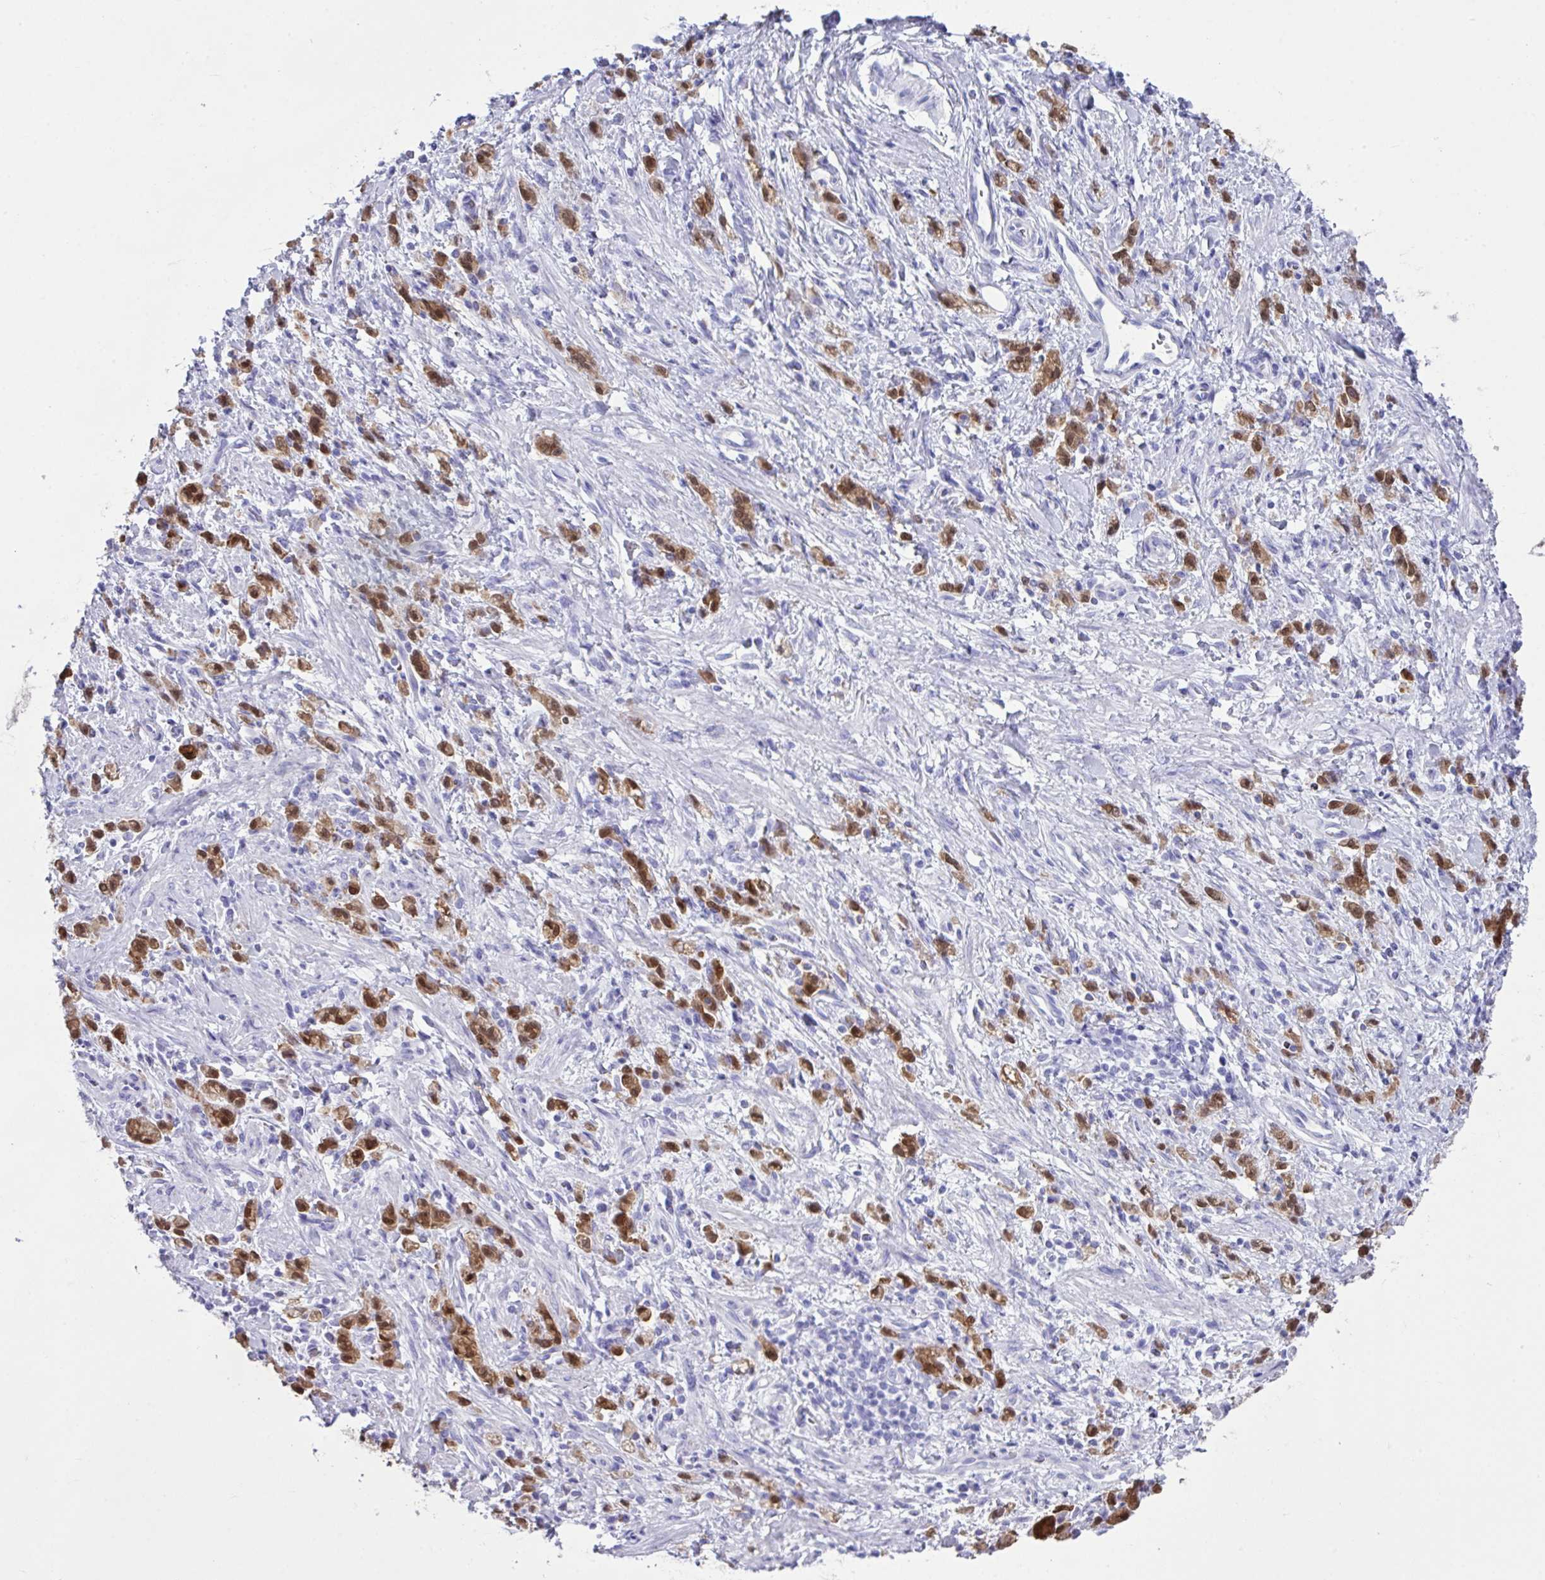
{"staining": {"intensity": "moderate", "quantity": ">75%", "location": "cytoplasmic/membranous,nuclear"}, "tissue": "stomach cancer", "cell_type": "Tumor cells", "image_type": "cancer", "snomed": [{"axis": "morphology", "description": "Adenocarcinoma, NOS"}, {"axis": "topography", "description": "Stomach"}], "caption": "Protein analysis of stomach adenocarcinoma tissue exhibits moderate cytoplasmic/membranous and nuclear expression in about >75% of tumor cells.", "gene": "LGALS4", "patient": {"sex": "male", "age": 77}}